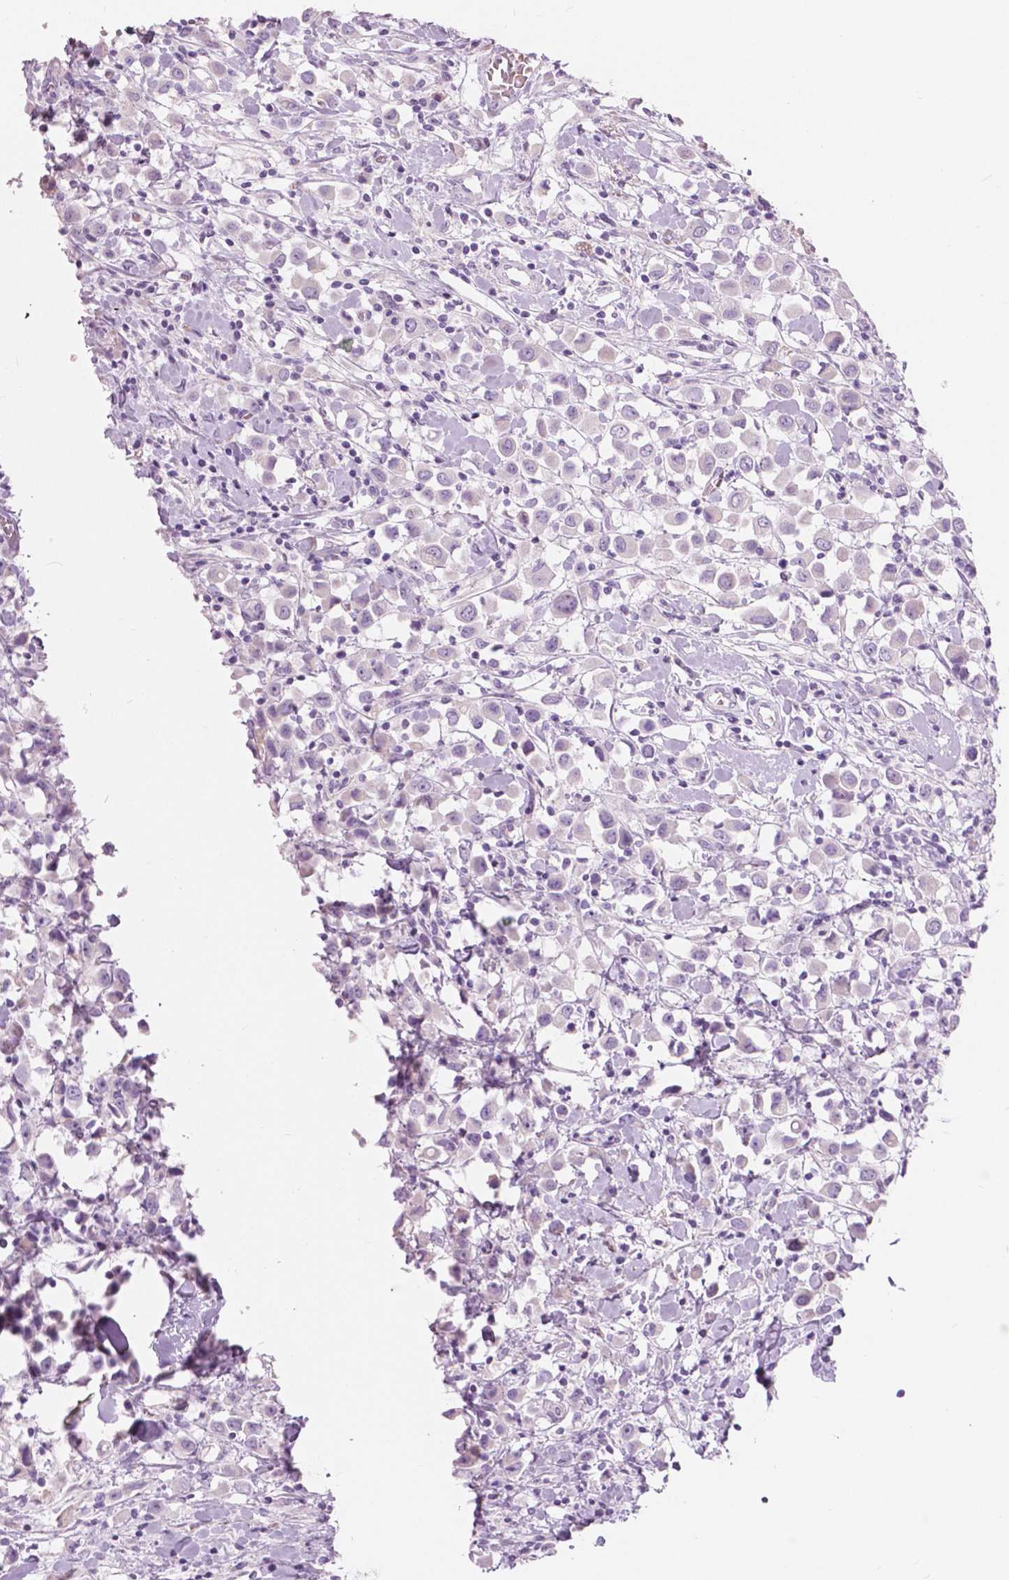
{"staining": {"intensity": "negative", "quantity": "none", "location": "none"}, "tissue": "breast cancer", "cell_type": "Tumor cells", "image_type": "cancer", "snomed": [{"axis": "morphology", "description": "Duct carcinoma"}, {"axis": "topography", "description": "Breast"}], "caption": "Tumor cells show no significant protein positivity in breast intraductal carcinoma.", "gene": "CXCR2", "patient": {"sex": "female", "age": 61}}